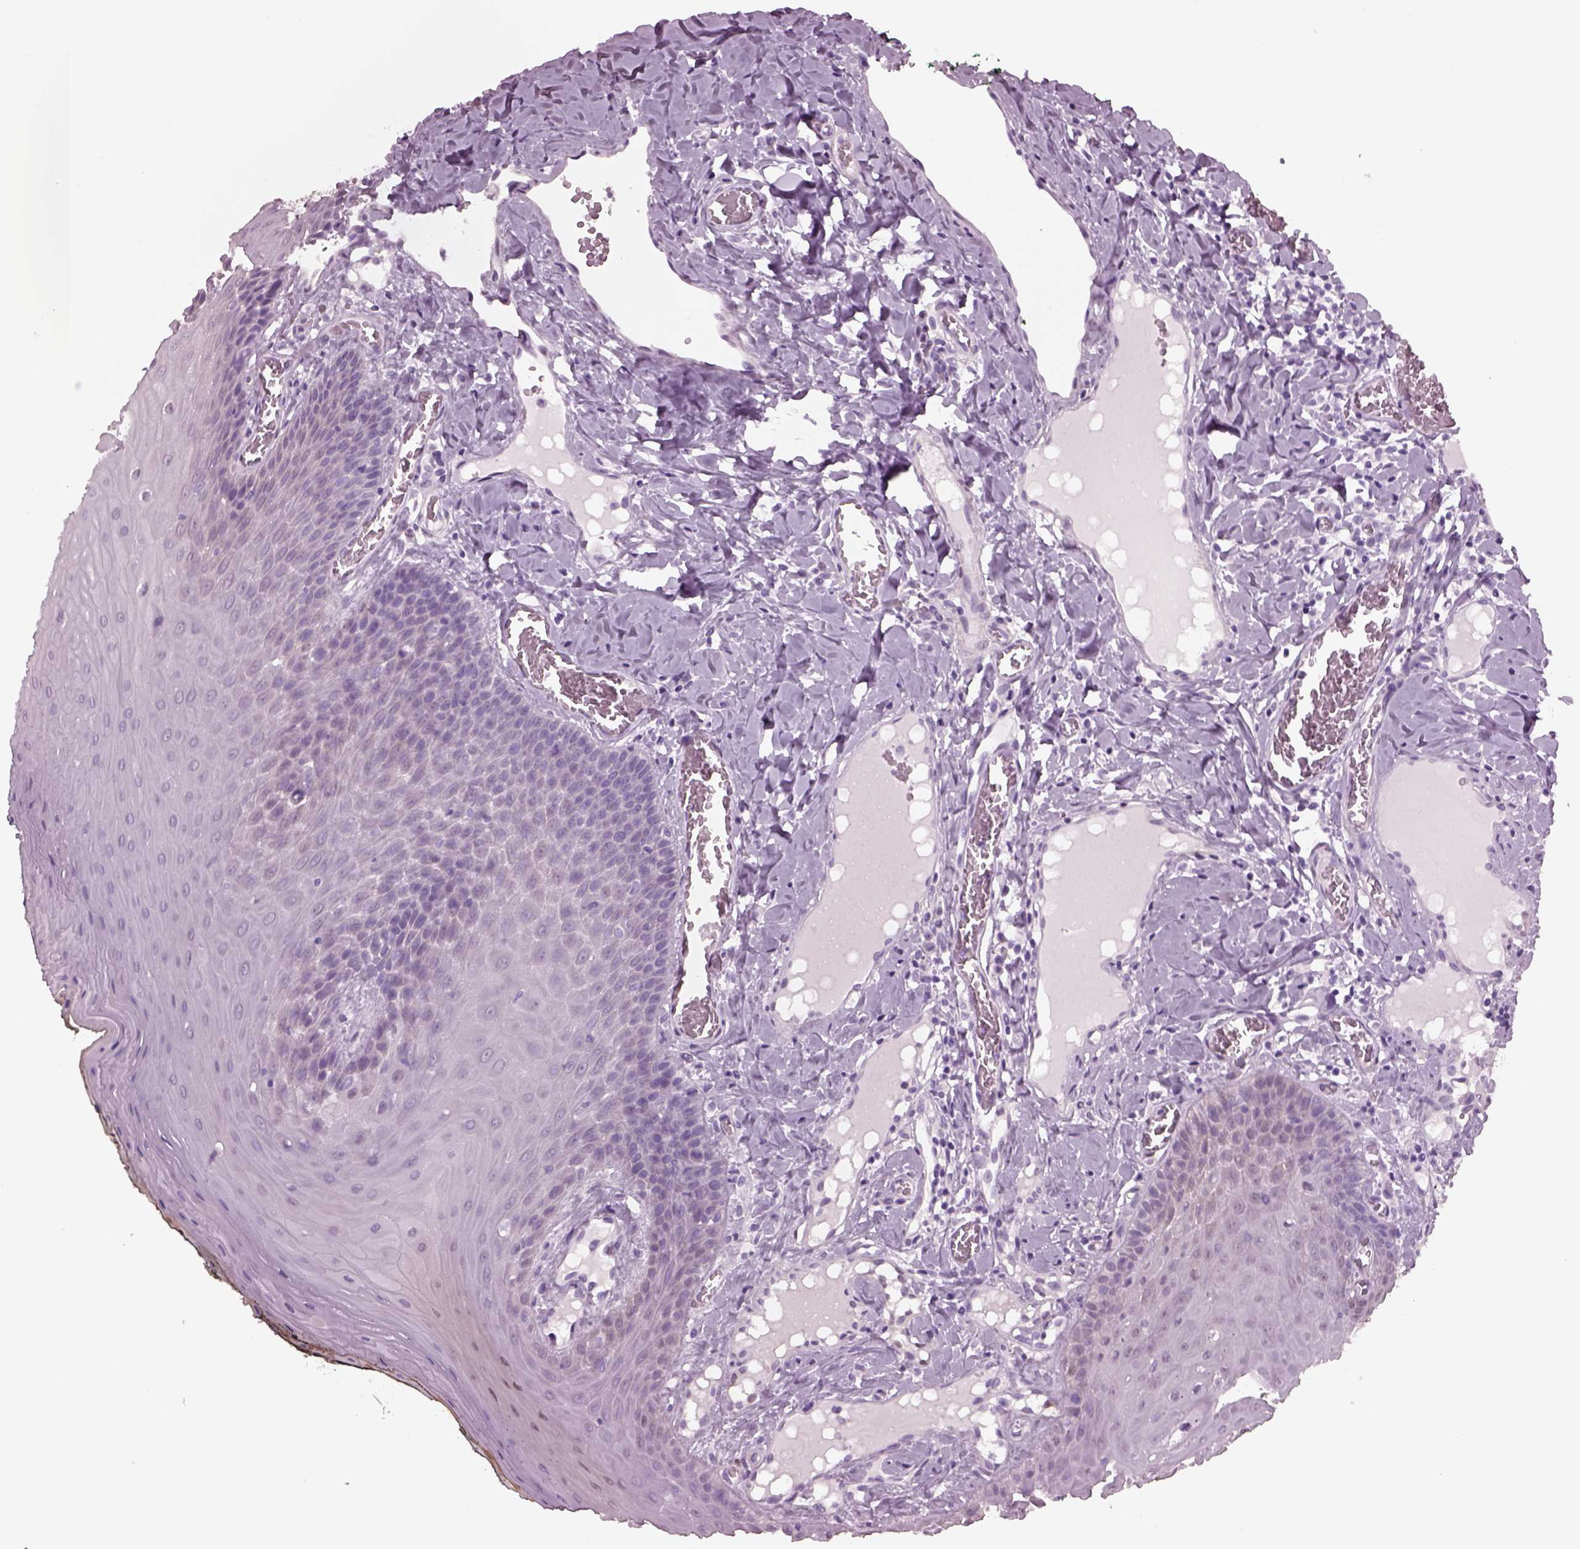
{"staining": {"intensity": "negative", "quantity": "none", "location": "none"}, "tissue": "oral mucosa", "cell_type": "Squamous epithelial cells", "image_type": "normal", "snomed": [{"axis": "morphology", "description": "Normal tissue, NOS"}, {"axis": "topography", "description": "Oral tissue"}], "caption": "IHC photomicrograph of unremarkable oral mucosa: oral mucosa stained with DAB (3,3'-diaminobenzidine) demonstrates no significant protein staining in squamous epithelial cells. (DAB (3,3'-diaminobenzidine) IHC, high magnification).", "gene": "TPPP2", "patient": {"sex": "male", "age": 9}}